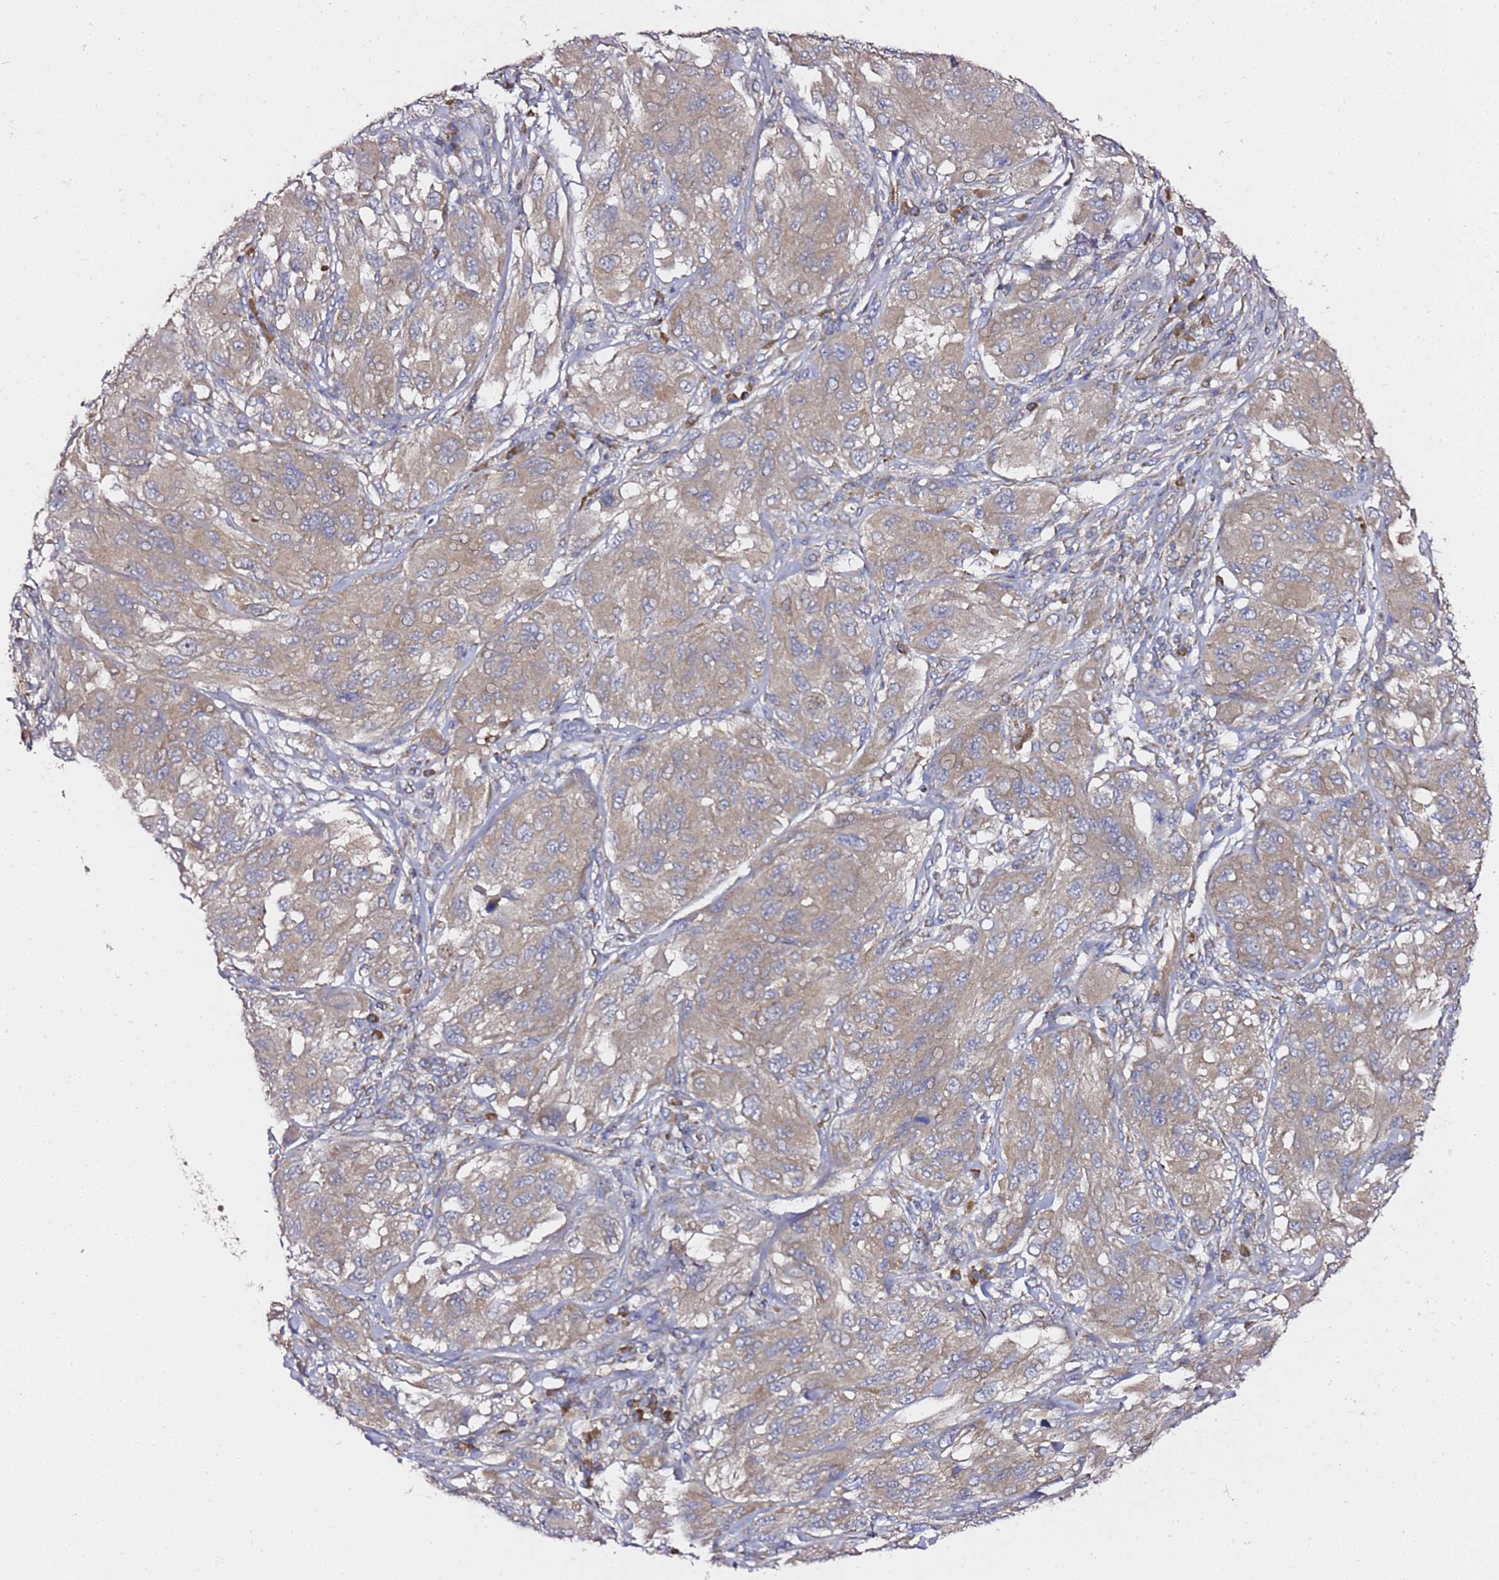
{"staining": {"intensity": "weak", "quantity": "25%-75%", "location": "cytoplasmic/membranous"}, "tissue": "melanoma", "cell_type": "Tumor cells", "image_type": "cancer", "snomed": [{"axis": "morphology", "description": "Malignant melanoma, NOS"}, {"axis": "topography", "description": "Skin"}], "caption": "Immunohistochemistry (IHC) (DAB) staining of human malignant melanoma reveals weak cytoplasmic/membranous protein expression in about 25%-75% of tumor cells.", "gene": "C19orf12", "patient": {"sex": "female", "age": 91}}